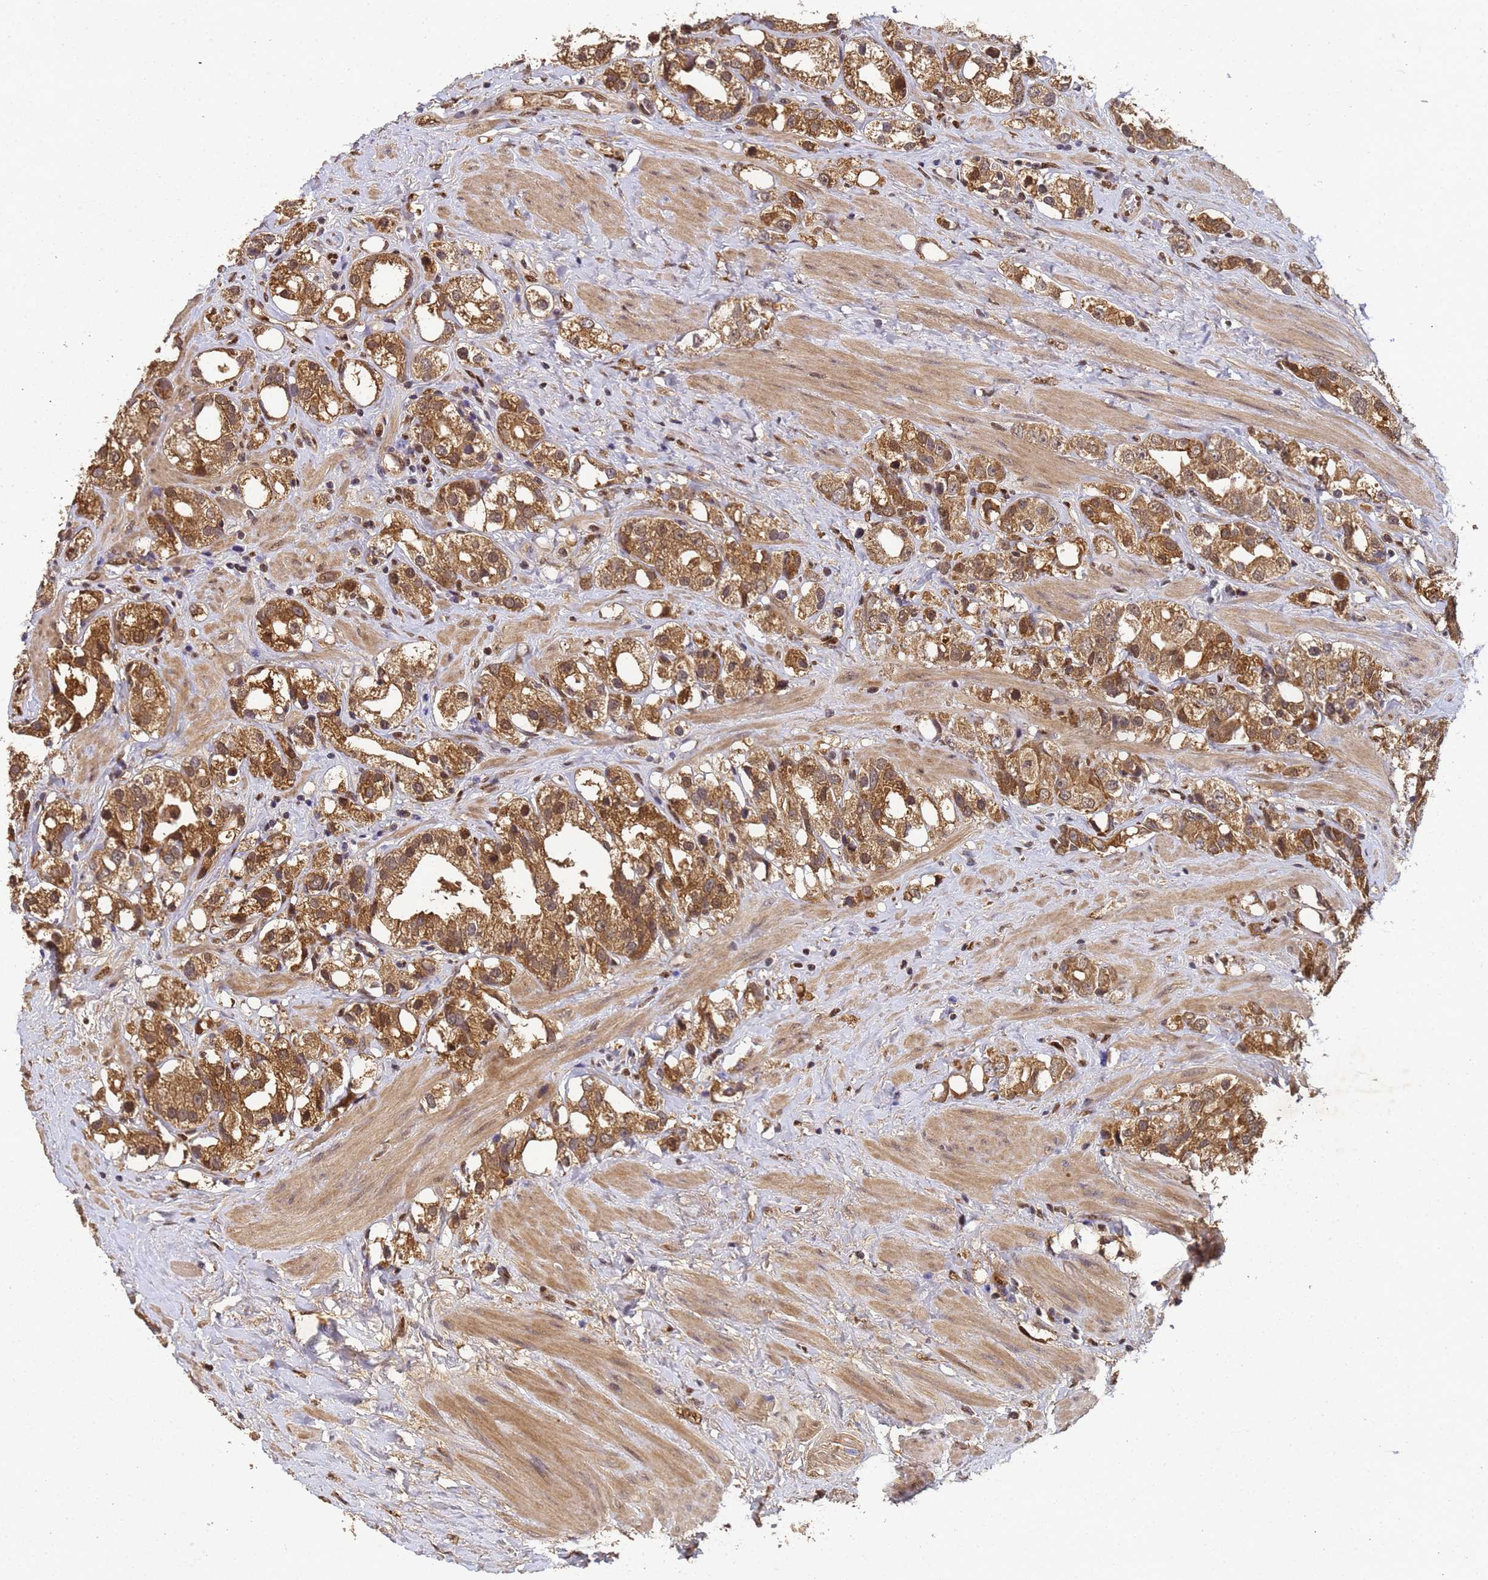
{"staining": {"intensity": "moderate", "quantity": ">75%", "location": "cytoplasmic/membranous"}, "tissue": "prostate cancer", "cell_type": "Tumor cells", "image_type": "cancer", "snomed": [{"axis": "morphology", "description": "Adenocarcinoma, NOS"}, {"axis": "topography", "description": "Prostate"}], "caption": "Immunohistochemical staining of human prostate cancer exhibits medium levels of moderate cytoplasmic/membranous expression in about >75% of tumor cells.", "gene": "SECISBP2", "patient": {"sex": "male", "age": 79}}